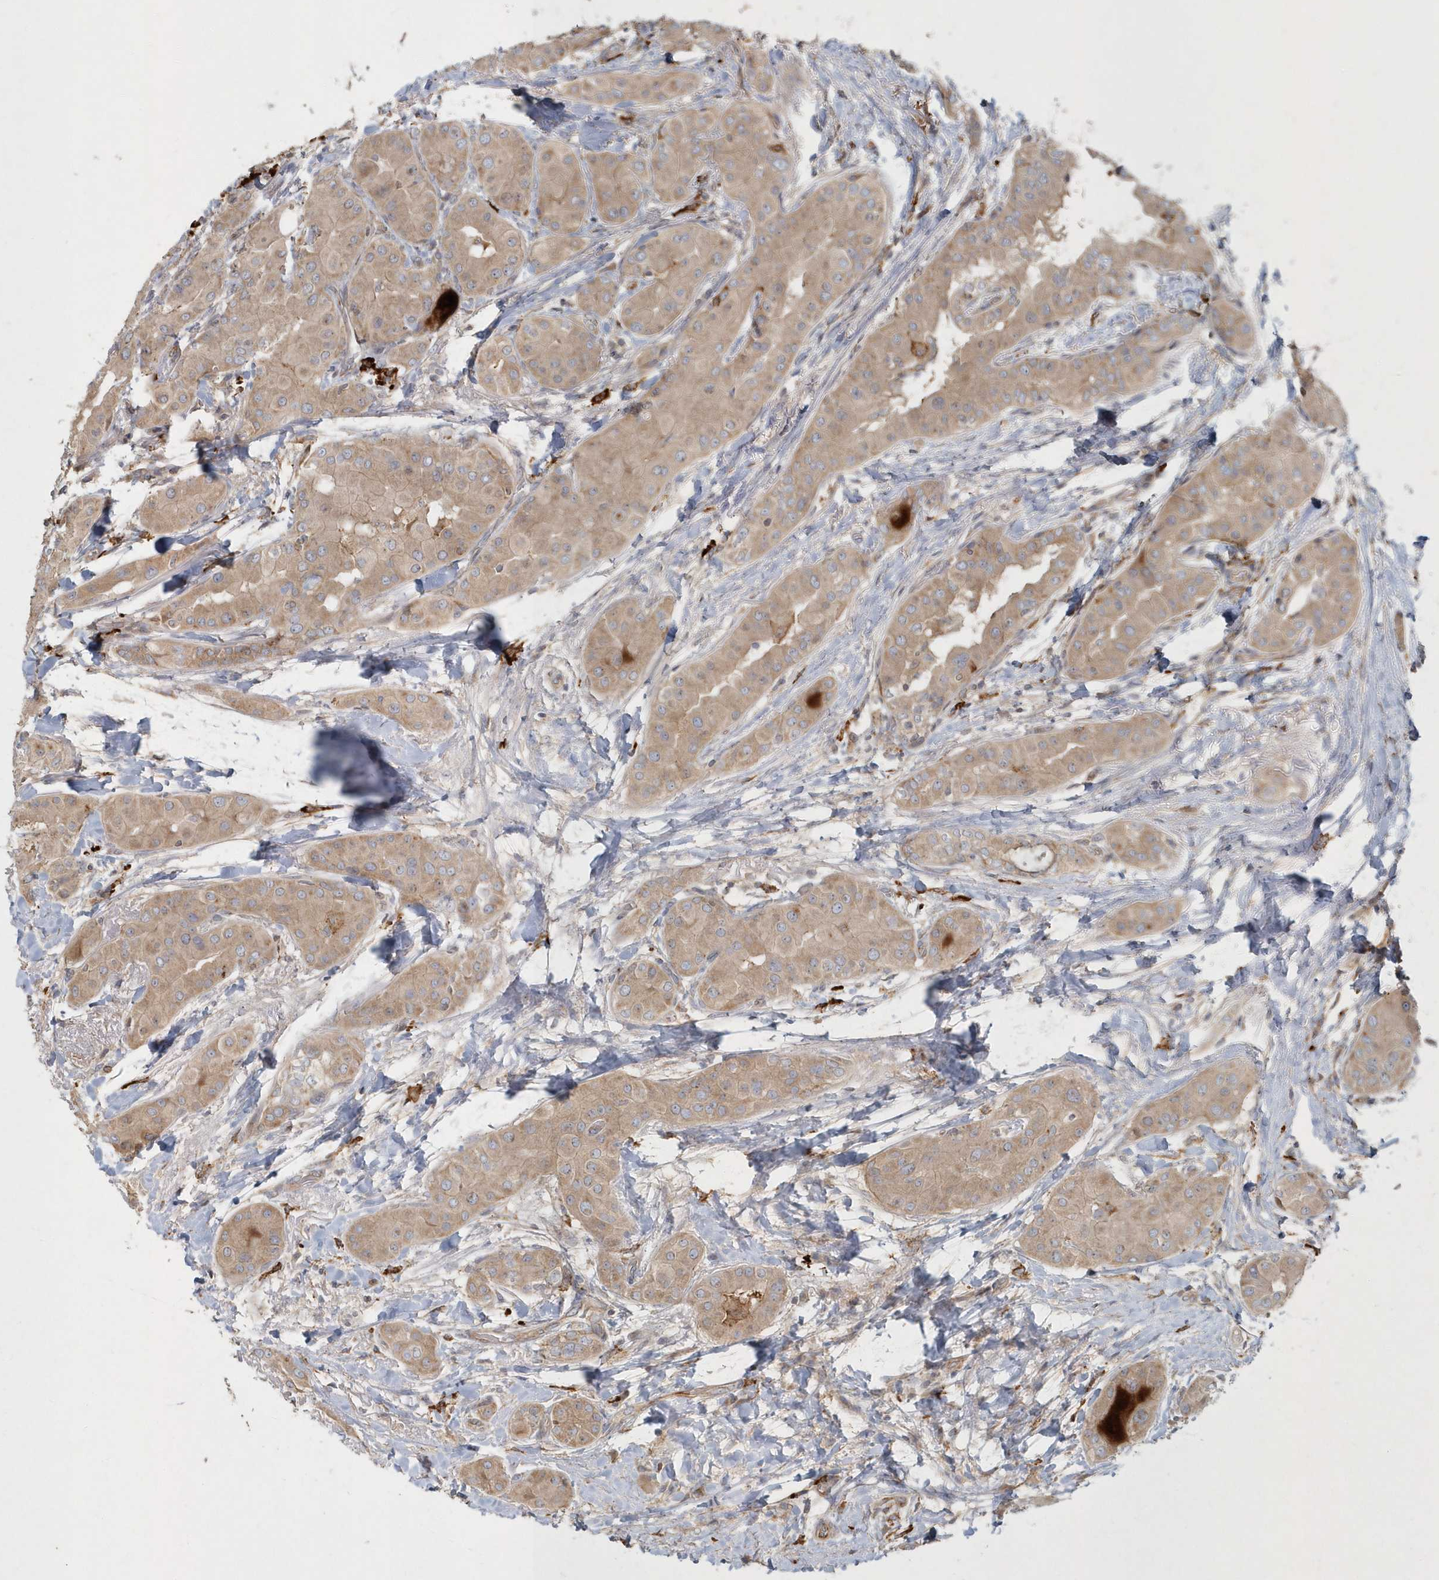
{"staining": {"intensity": "weak", "quantity": ">75%", "location": "cytoplasmic/membranous"}, "tissue": "thyroid cancer", "cell_type": "Tumor cells", "image_type": "cancer", "snomed": [{"axis": "morphology", "description": "Papillary adenocarcinoma, NOS"}, {"axis": "topography", "description": "Thyroid gland"}], "caption": "The image demonstrates staining of thyroid cancer (papillary adenocarcinoma), revealing weak cytoplasmic/membranous protein staining (brown color) within tumor cells.", "gene": "ARHGEF38", "patient": {"sex": "male", "age": 33}}